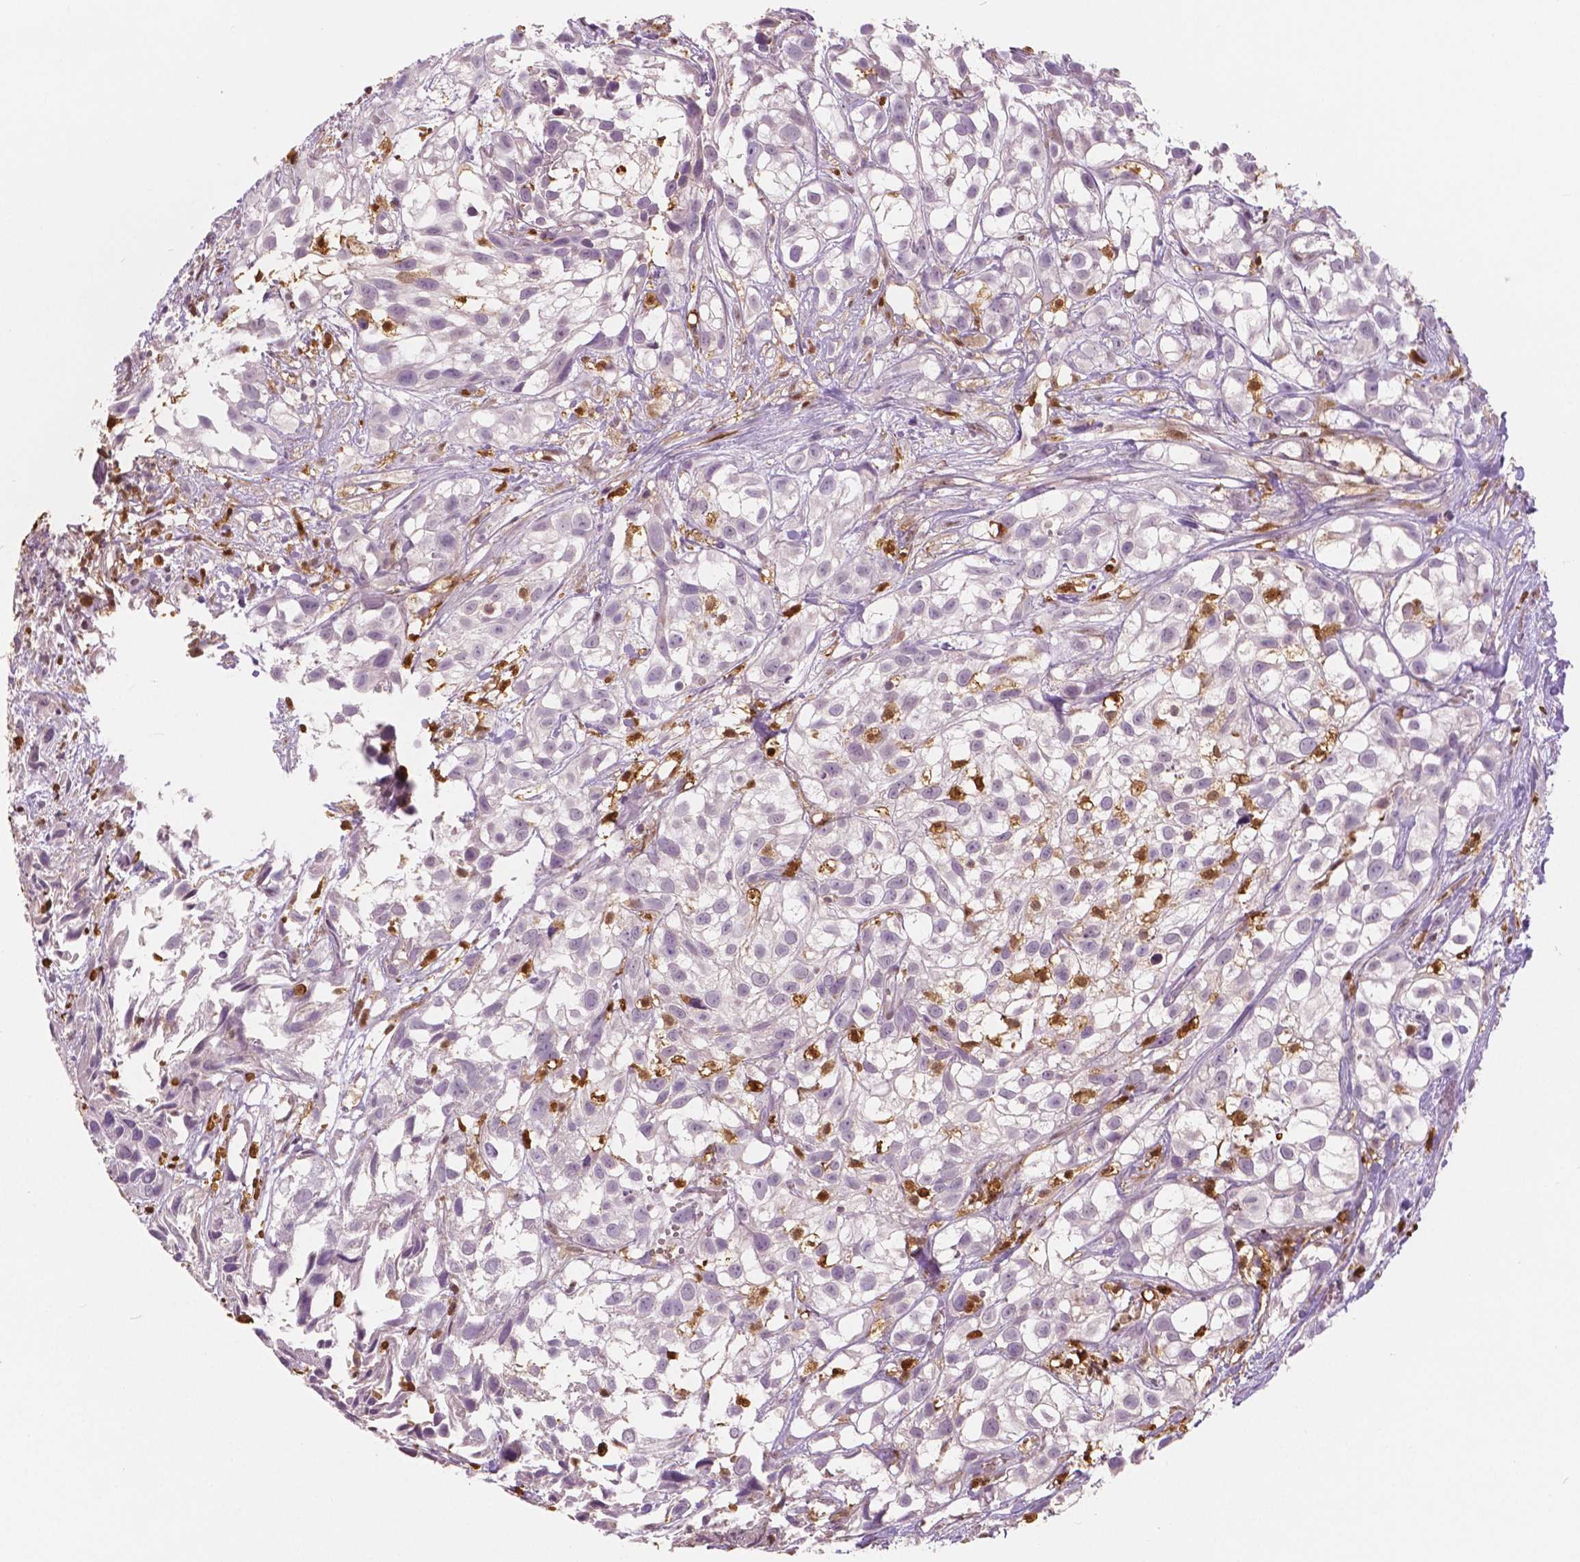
{"staining": {"intensity": "negative", "quantity": "none", "location": "none"}, "tissue": "urothelial cancer", "cell_type": "Tumor cells", "image_type": "cancer", "snomed": [{"axis": "morphology", "description": "Urothelial carcinoma, High grade"}, {"axis": "topography", "description": "Urinary bladder"}], "caption": "Immunohistochemical staining of human urothelial carcinoma (high-grade) shows no significant expression in tumor cells. (DAB IHC visualized using brightfield microscopy, high magnification).", "gene": "S100A4", "patient": {"sex": "male", "age": 56}}